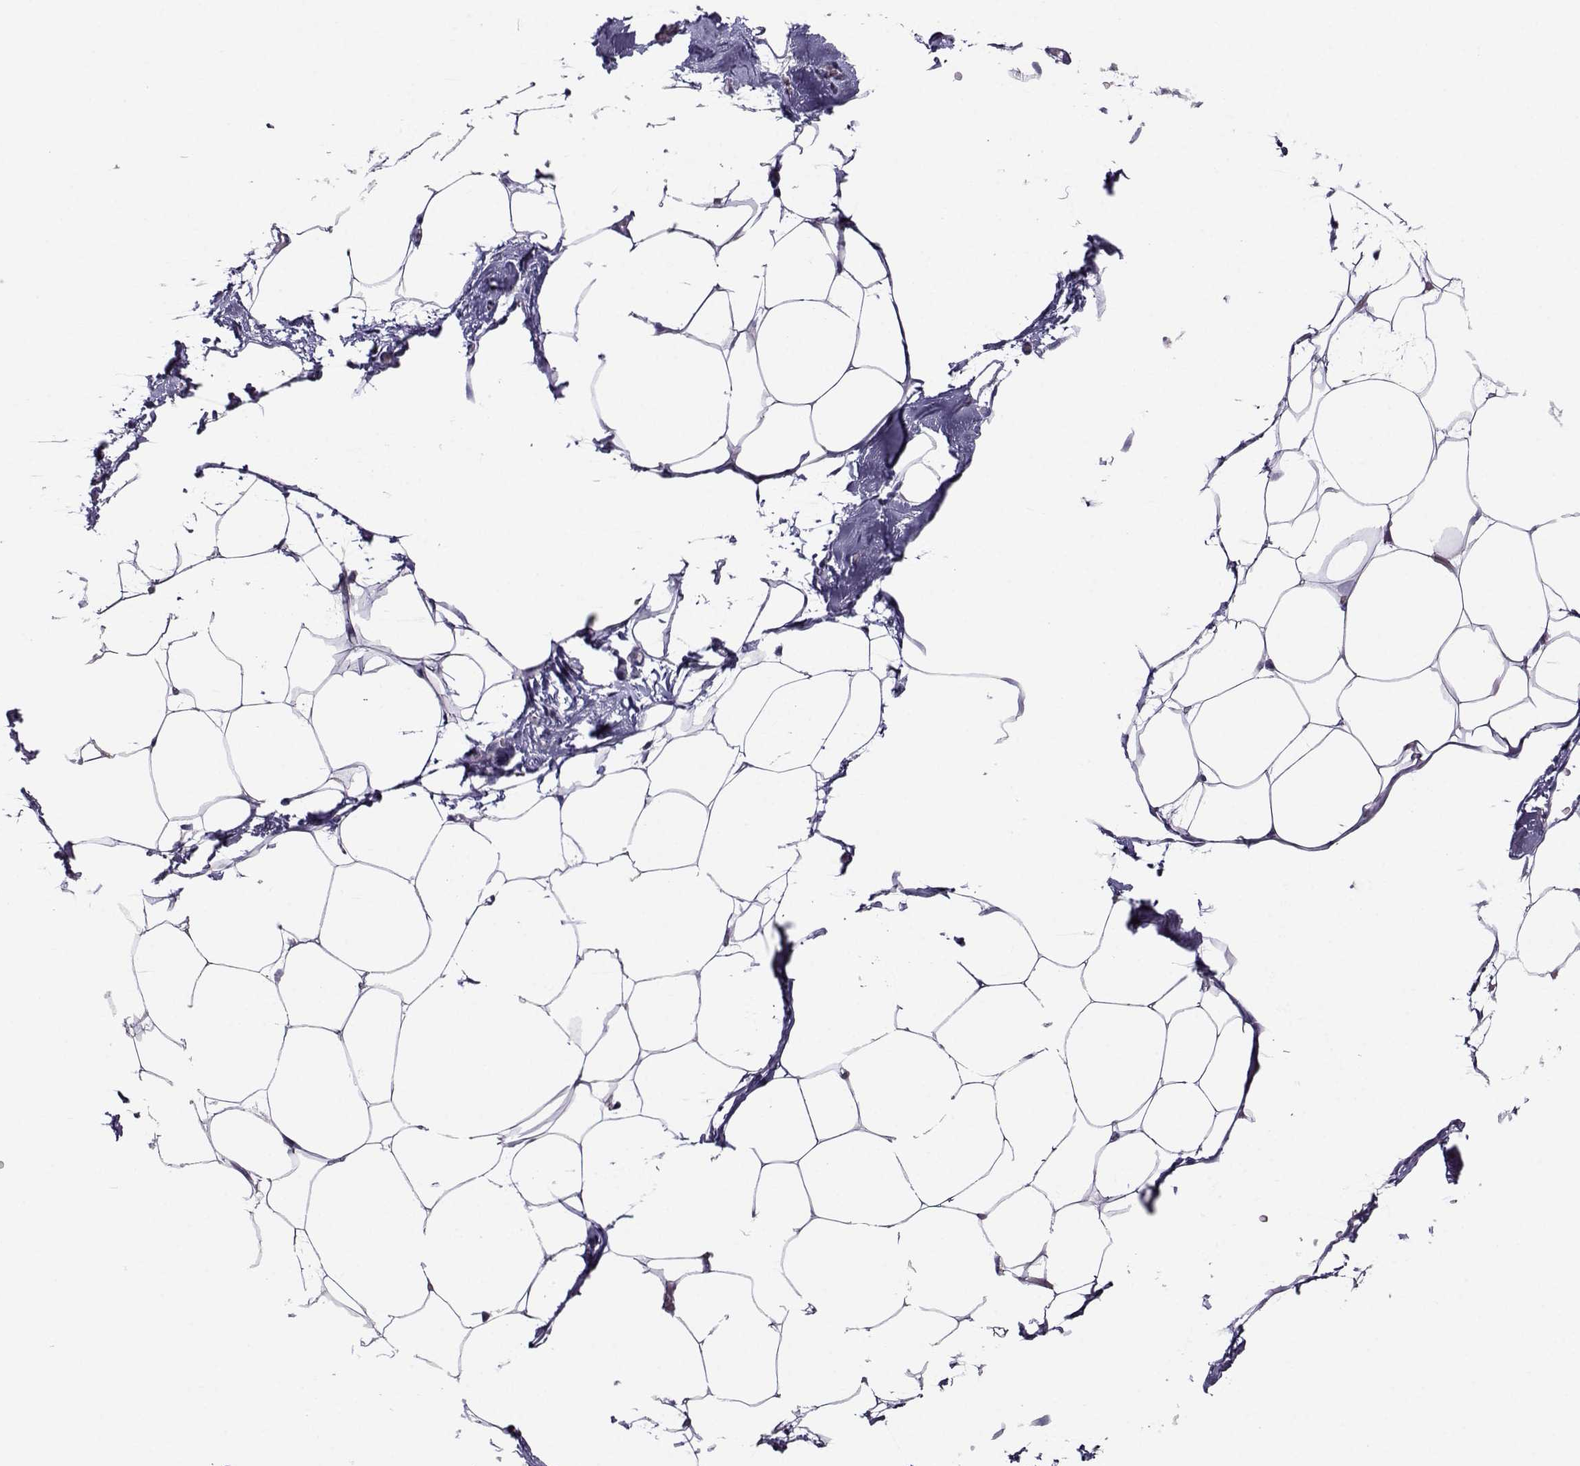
{"staining": {"intensity": "negative", "quantity": "none", "location": "none"}, "tissue": "adipose tissue", "cell_type": "Adipocytes", "image_type": "normal", "snomed": [{"axis": "morphology", "description": "Normal tissue, NOS"}, {"axis": "topography", "description": "Adipose tissue"}], "caption": "Adipocytes are negative for brown protein staining in benign adipose tissue.", "gene": "DDX20", "patient": {"sex": "male", "age": 57}}